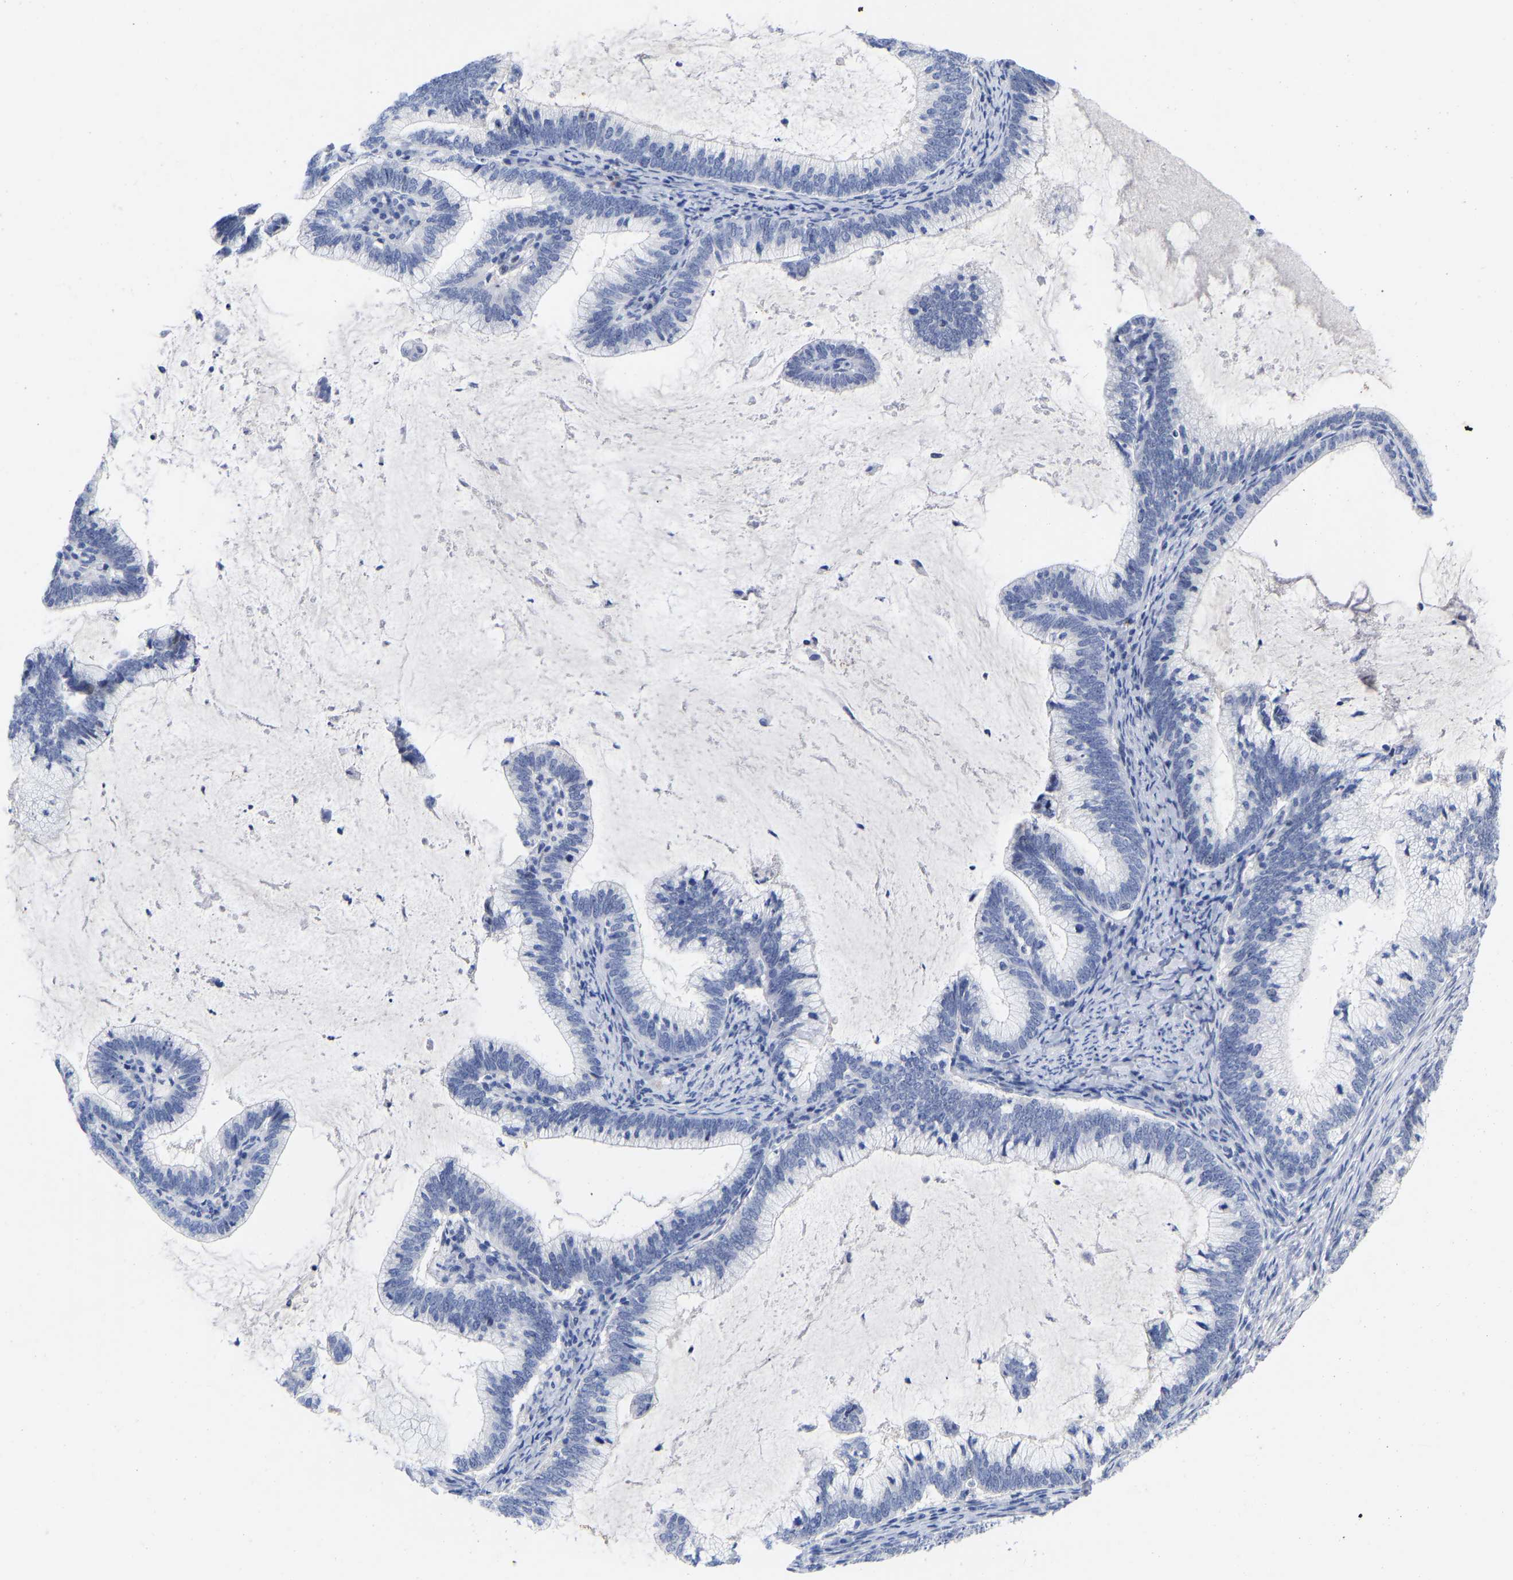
{"staining": {"intensity": "negative", "quantity": "none", "location": "none"}, "tissue": "cervical cancer", "cell_type": "Tumor cells", "image_type": "cancer", "snomed": [{"axis": "morphology", "description": "Adenocarcinoma, NOS"}, {"axis": "topography", "description": "Cervix"}], "caption": "Cervical adenocarcinoma stained for a protein using immunohistochemistry displays no positivity tumor cells.", "gene": "GPA33", "patient": {"sex": "female", "age": 36}}